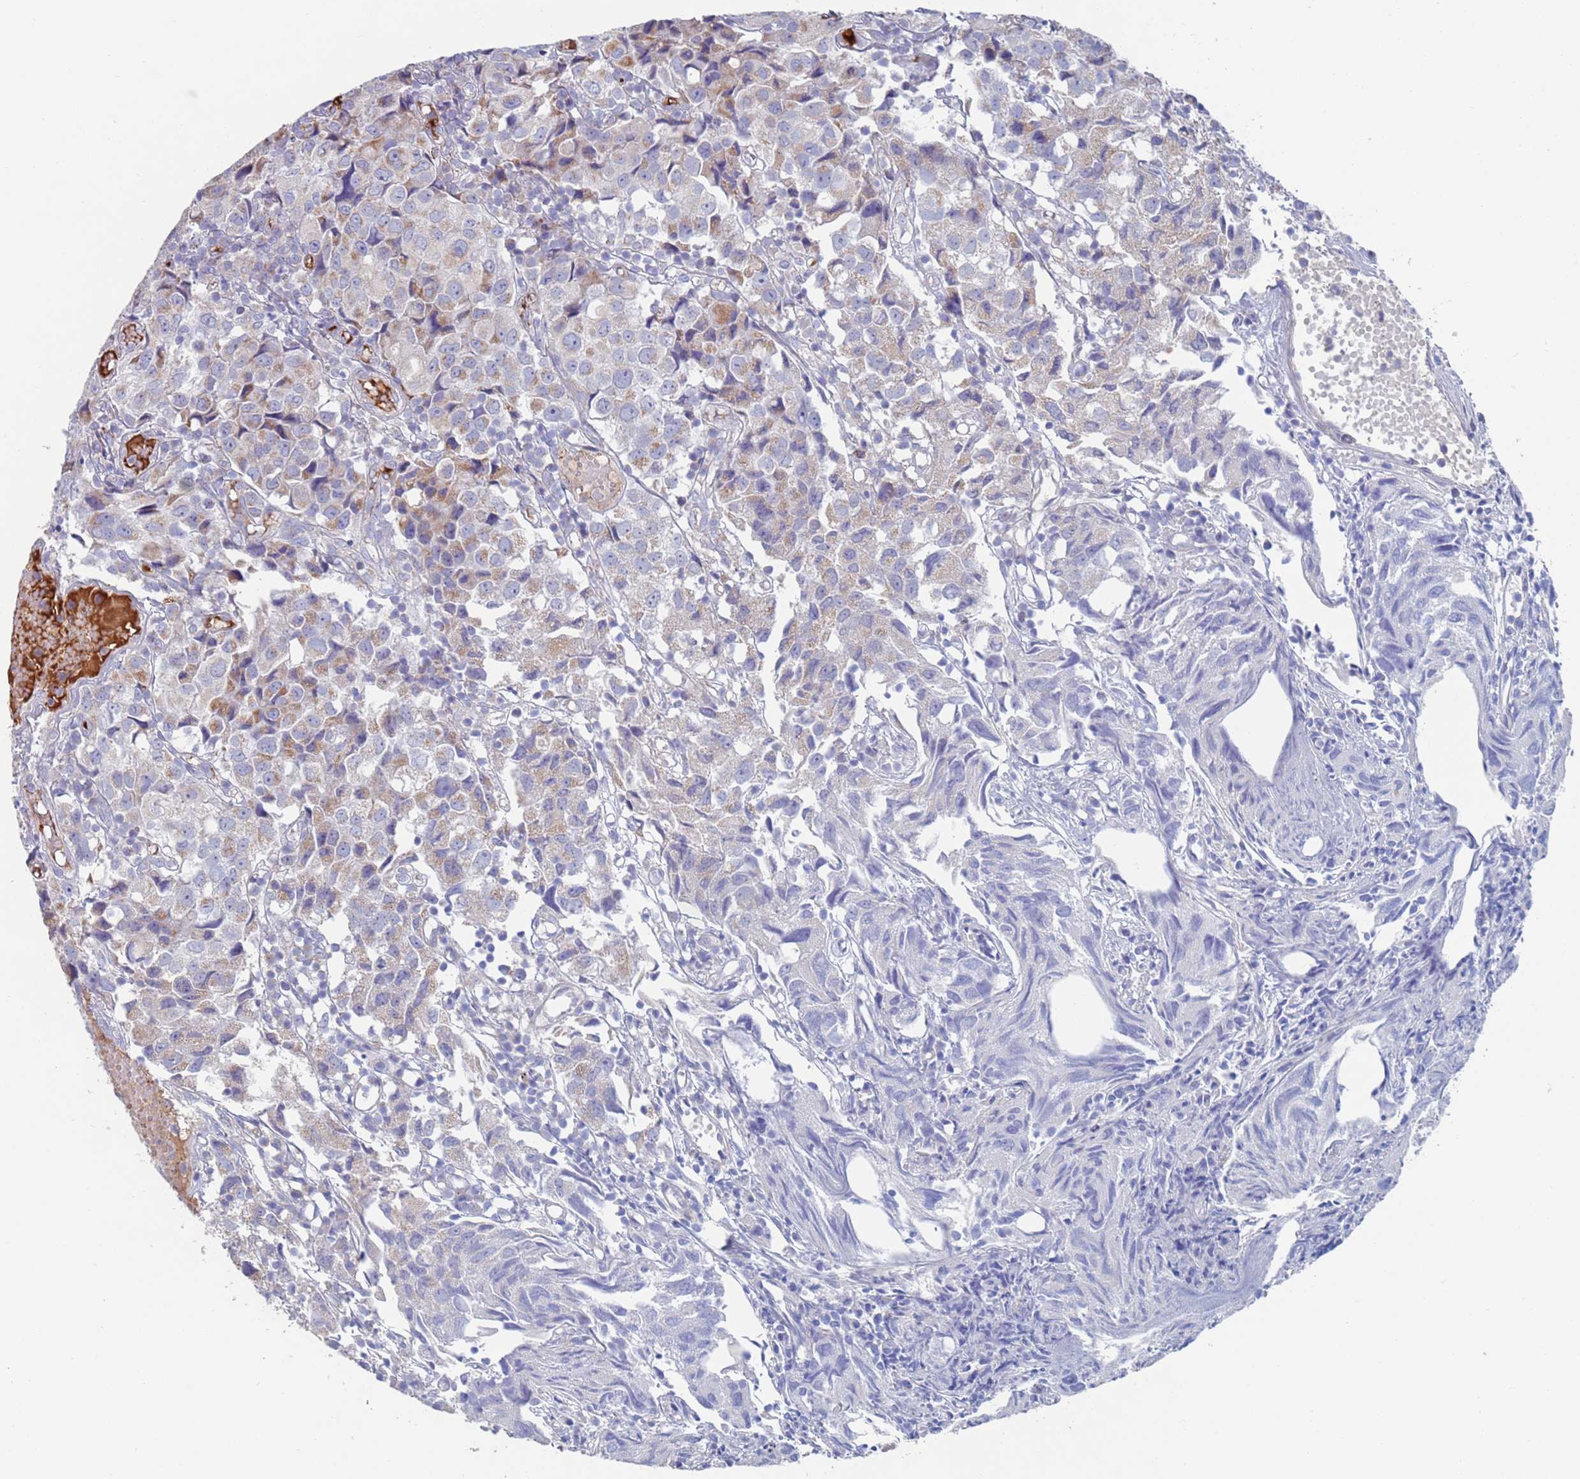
{"staining": {"intensity": "weak", "quantity": "<25%", "location": "cytoplasmic/membranous"}, "tissue": "urothelial cancer", "cell_type": "Tumor cells", "image_type": "cancer", "snomed": [{"axis": "morphology", "description": "Urothelial carcinoma, High grade"}, {"axis": "topography", "description": "Urinary bladder"}], "caption": "Immunohistochemical staining of high-grade urothelial carcinoma reveals no significant expression in tumor cells.", "gene": "MRPL22", "patient": {"sex": "female", "age": 75}}